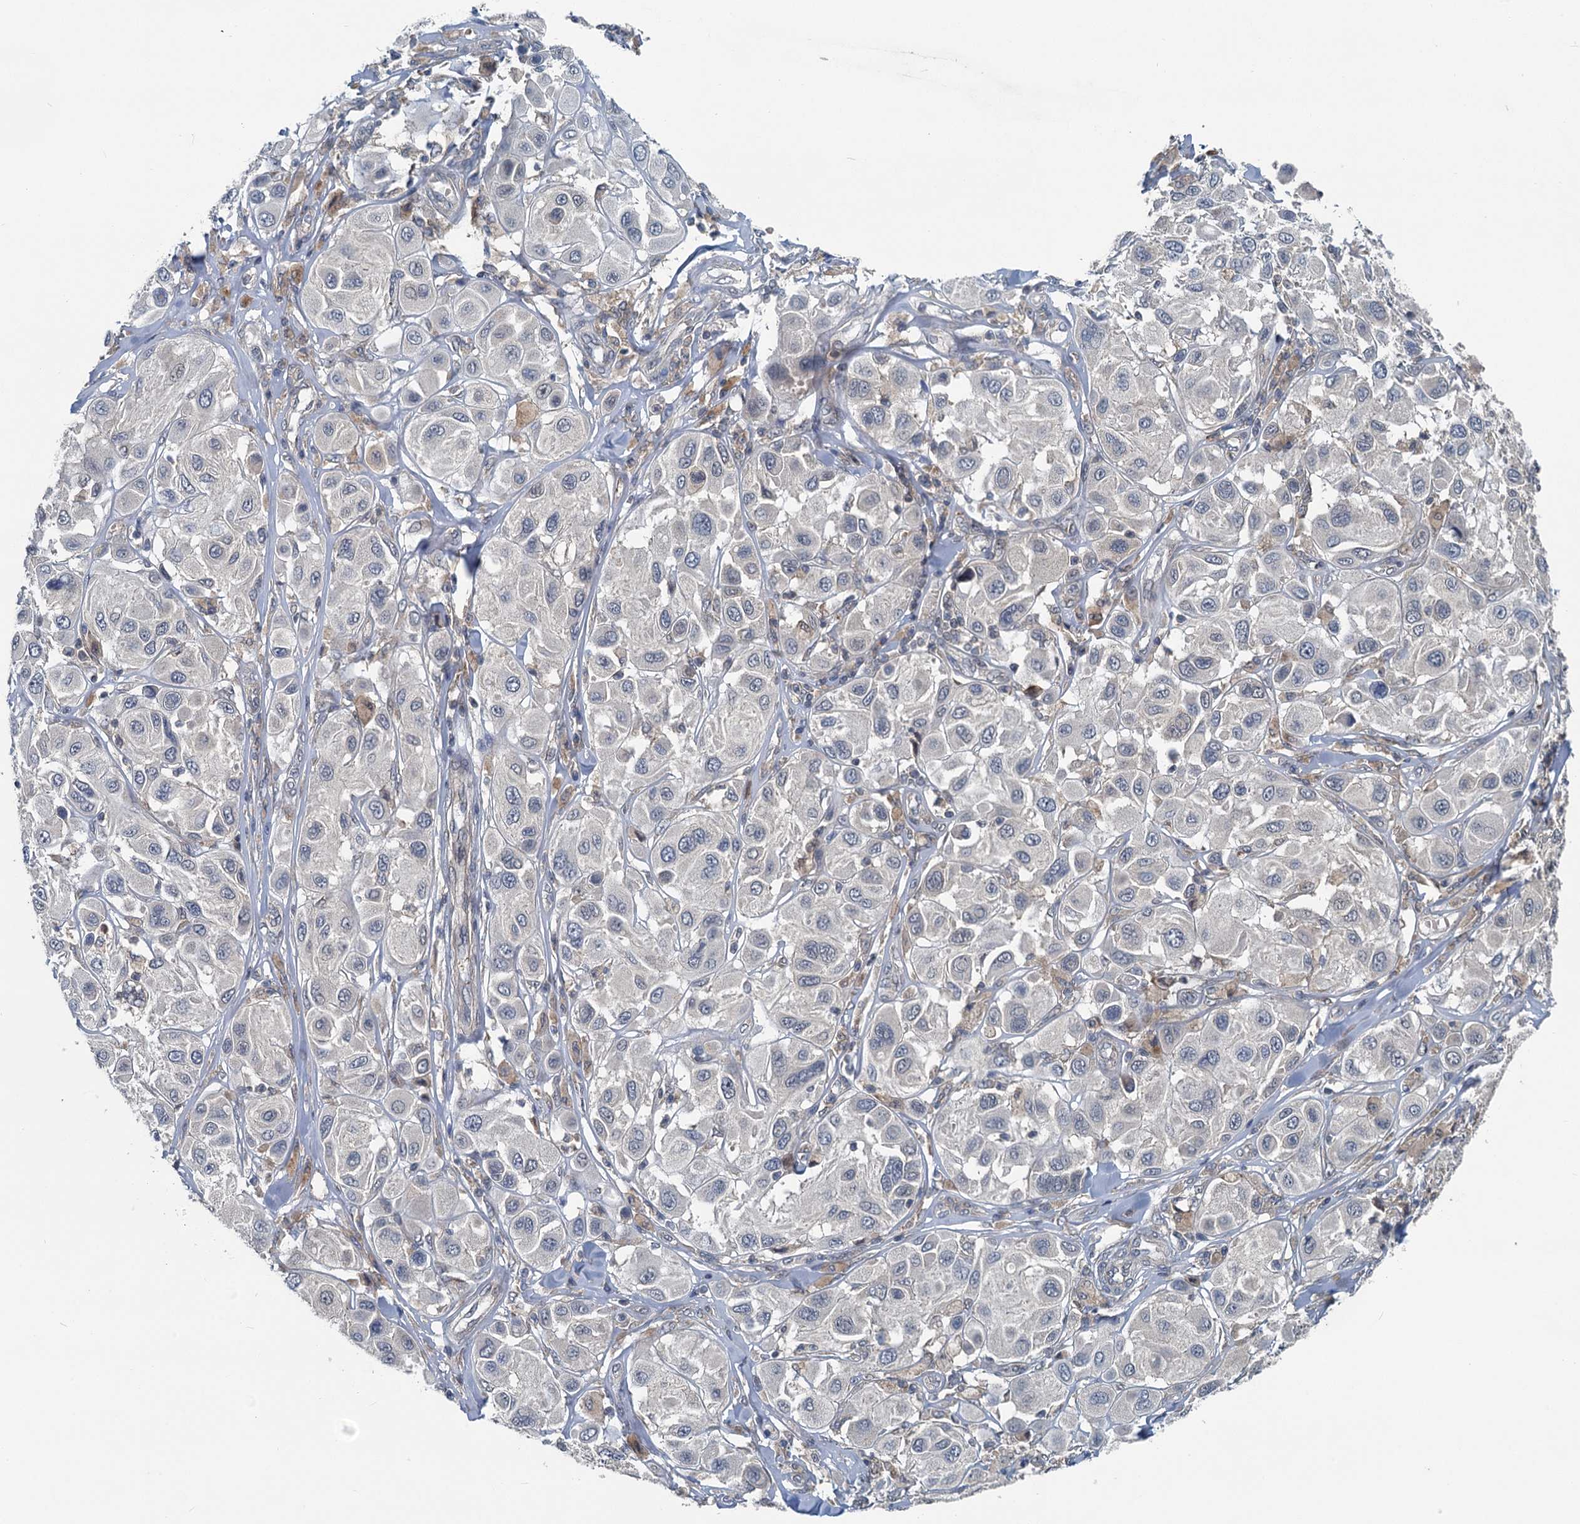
{"staining": {"intensity": "negative", "quantity": "none", "location": "none"}, "tissue": "melanoma", "cell_type": "Tumor cells", "image_type": "cancer", "snomed": [{"axis": "morphology", "description": "Malignant melanoma, Metastatic site"}, {"axis": "topography", "description": "Skin"}], "caption": "The photomicrograph reveals no significant expression in tumor cells of melanoma.", "gene": "GCLM", "patient": {"sex": "male", "age": 41}}